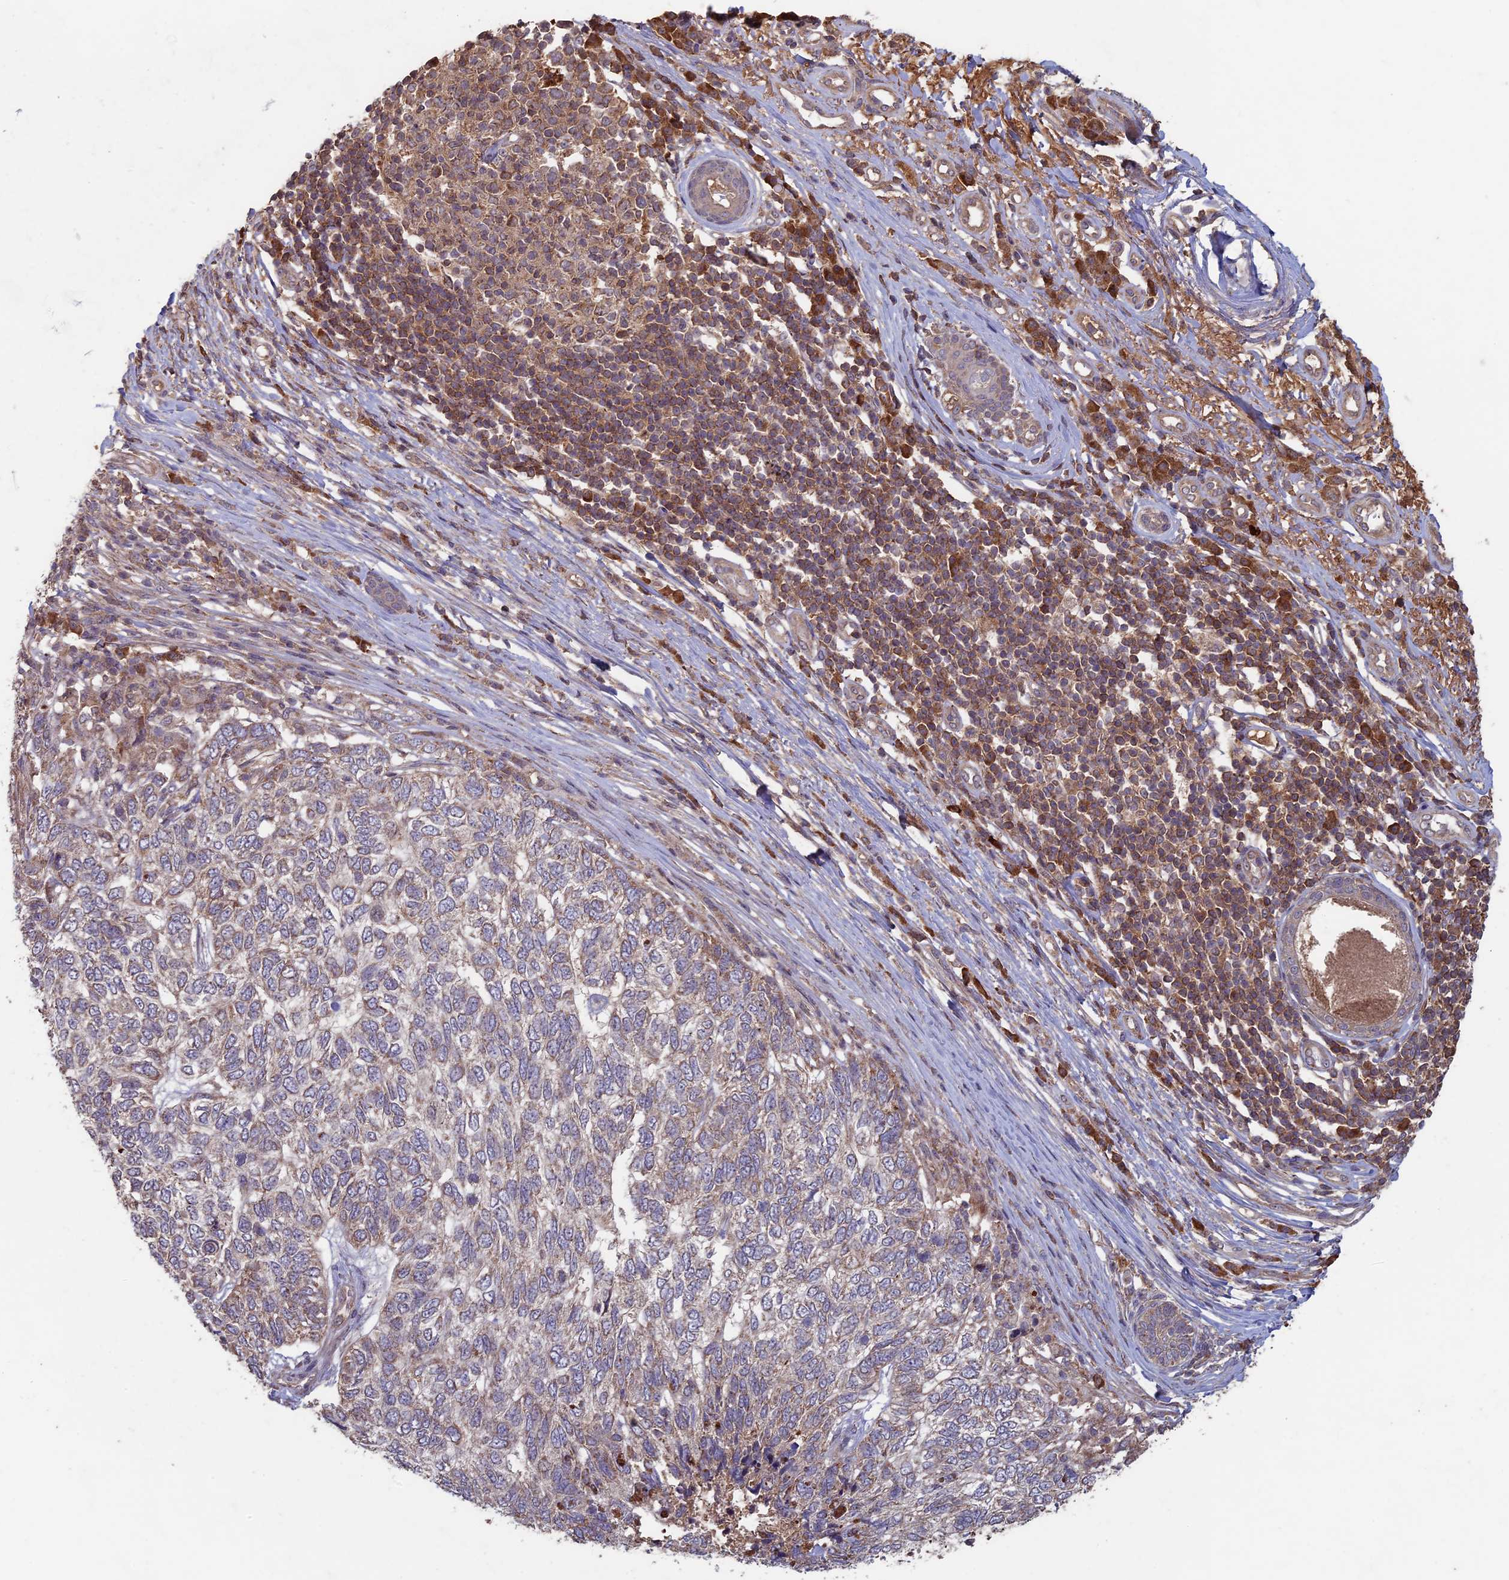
{"staining": {"intensity": "weak", "quantity": ">75%", "location": "cytoplasmic/membranous"}, "tissue": "skin cancer", "cell_type": "Tumor cells", "image_type": "cancer", "snomed": [{"axis": "morphology", "description": "Basal cell carcinoma"}, {"axis": "topography", "description": "Skin"}], "caption": "Skin basal cell carcinoma stained for a protein reveals weak cytoplasmic/membranous positivity in tumor cells. The staining was performed using DAB (3,3'-diaminobenzidine), with brown indicating positive protein expression. Nuclei are stained blue with hematoxylin.", "gene": "RCCD1", "patient": {"sex": "female", "age": 65}}